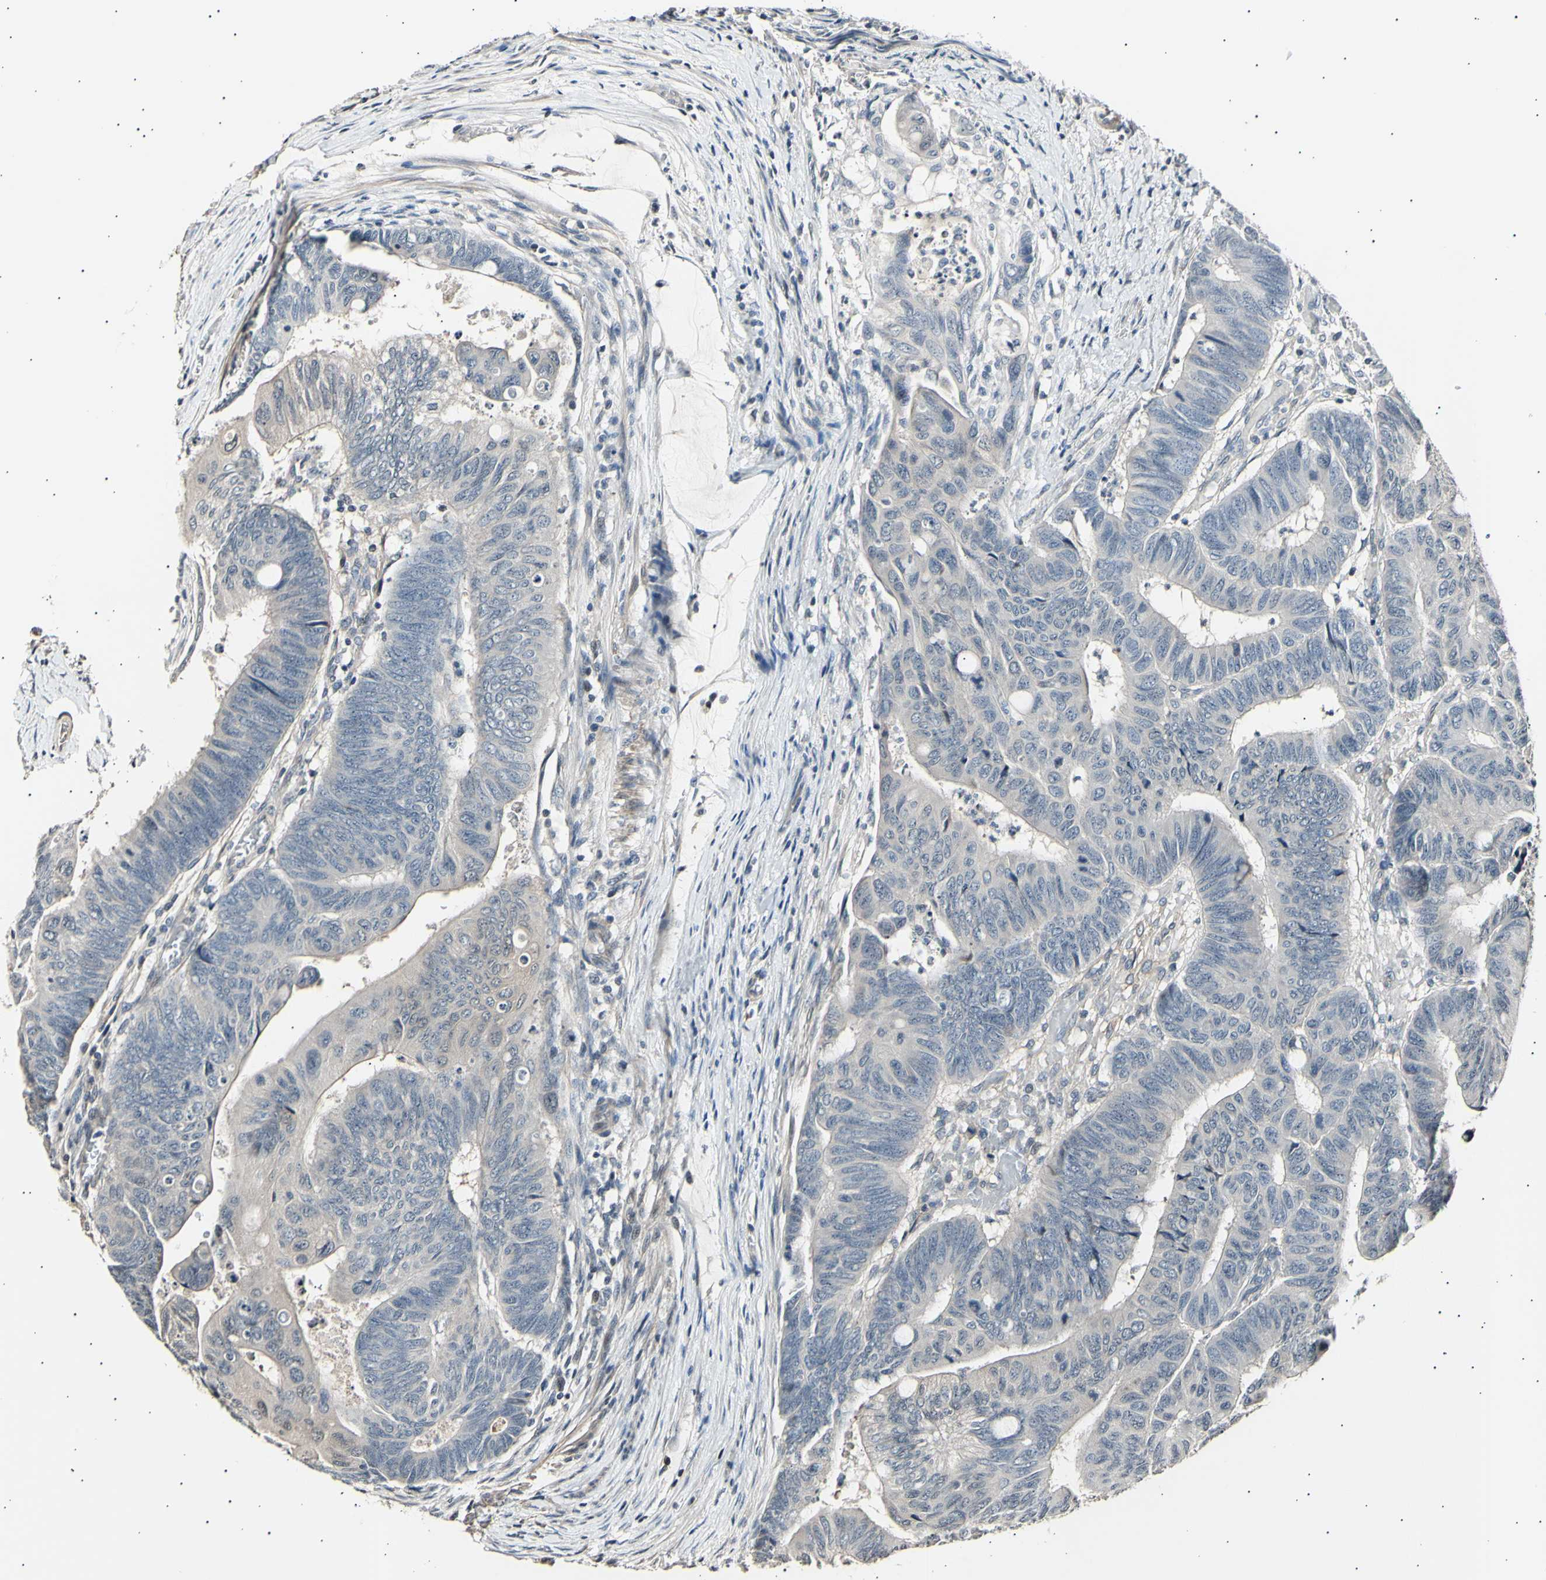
{"staining": {"intensity": "negative", "quantity": "none", "location": "none"}, "tissue": "colorectal cancer", "cell_type": "Tumor cells", "image_type": "cancer", "snomed": [{"axis": "morphology", "description": "Normal tissue, NOS"}, {"axis": "morphology", "description": "Adenocarcinoma, NOS"}, {"axis": "topography", "description": "Rectum"}, {"axis": "topography", "description": "Peripheral nerve tissue"}], "caption": "There is no significant staining in tumor cells of colorectal cancer. (DAB (3,3'-diaminobenzidine) IHC visualized using brightfield microscopy, high magnification).", "gene": "AK1", "patient": {"sex": "male", "age": 92}}